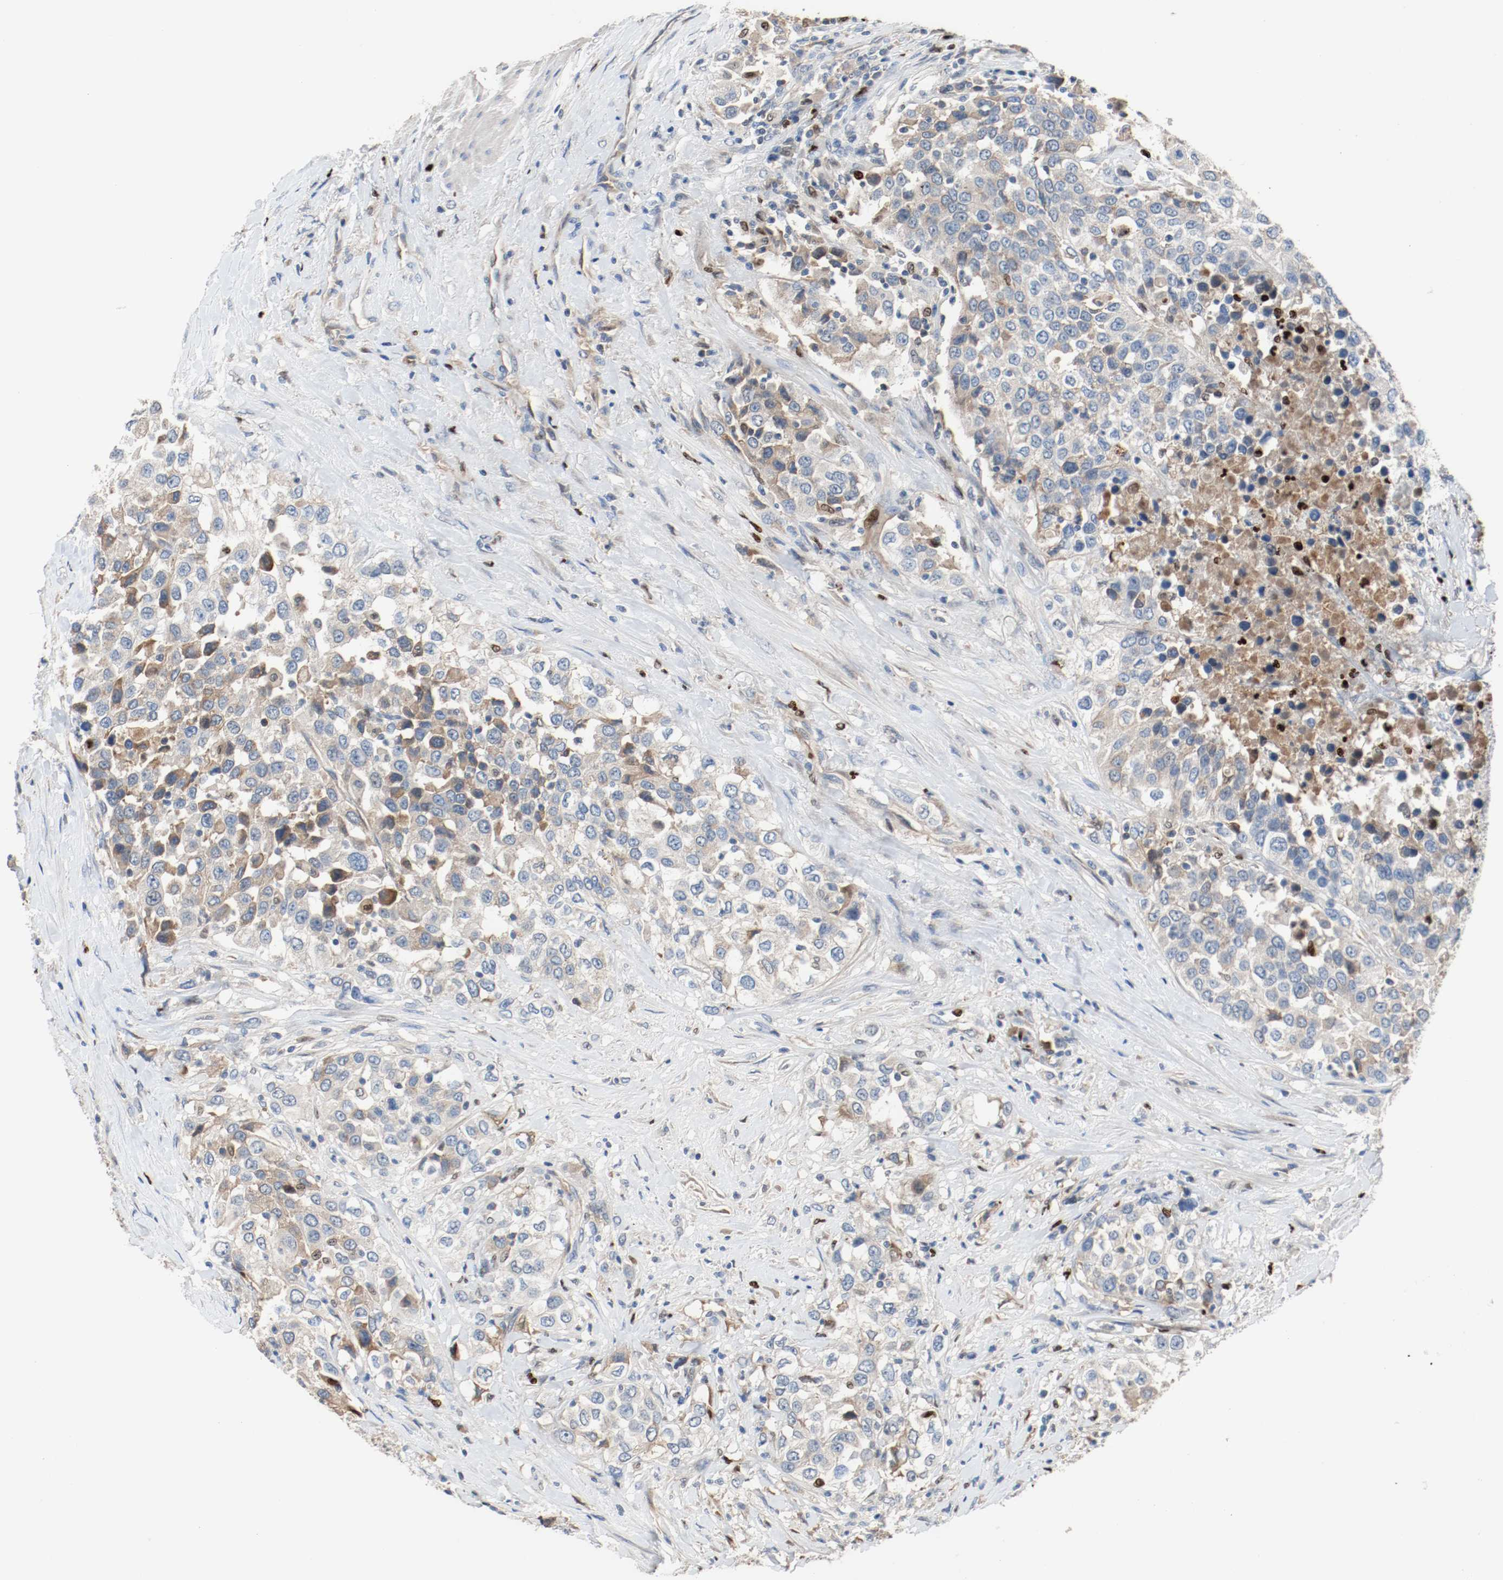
{"staining": {"intensity": "weak", "quantity": "<25%", "location": "cytoplasmic/membranous"}, "tissue": "urothelial cancer", "cell_type": "Tumor cells", "image_type": "cancer", "snomed": [{"axis": "morphology", "description": "Urothelial carcinoma, High grade"}, {"axis": "topography", "description": "Urinary bladder"}], "caption": "Tumor cells show no significant staining in urothelial cancer. The staining is performed using DAB (3,3'-diaminobenzidine) brown chromogen with nuclei counter-stained in using hematoxylin.", "gene": "BLK", "patient": {"sex": "female", "age": 80}}